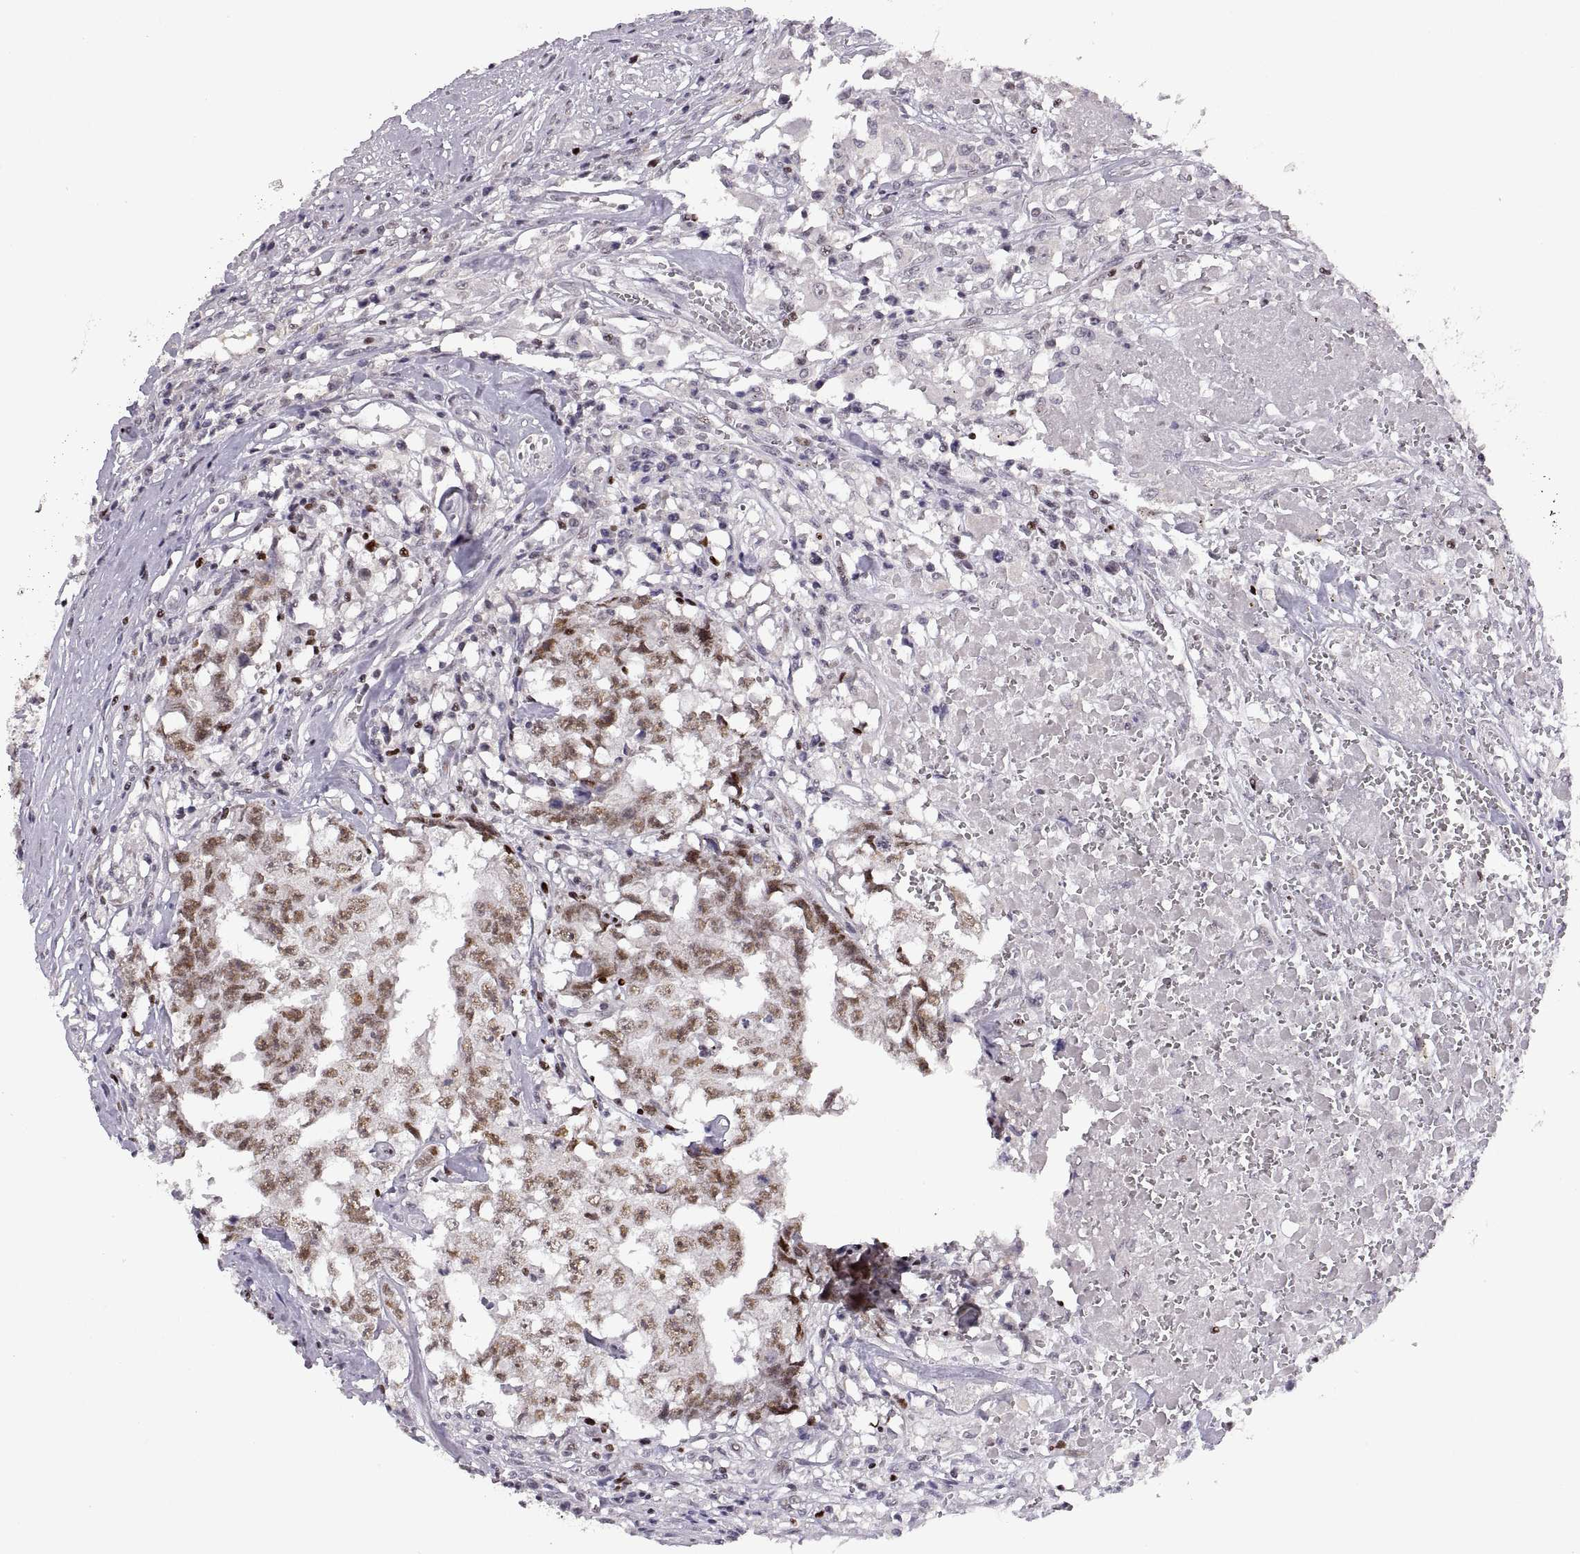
{"staining": {"intensity": "weak", "quantity": "25%-75%", "location": "nuclear"}, "tissue": "testis cancer", "cell_type": "Tumor cells", "image_type": "cancer", "snomed": [{"axis": "morphology", "description": "Carcinoma, Embryonal, NOS"}, {"axis": "topography", "description": "Testis"}], "caption": "IHC photomicrograph of human embryonal carcinoma (testis) stained for a protein (brown), which demonstrates low levels of weak nuclear staining in approximately 25%-75% of tumor cells.", "gene": "NEK2", "patient": {"sex": "male", "age": 36}}